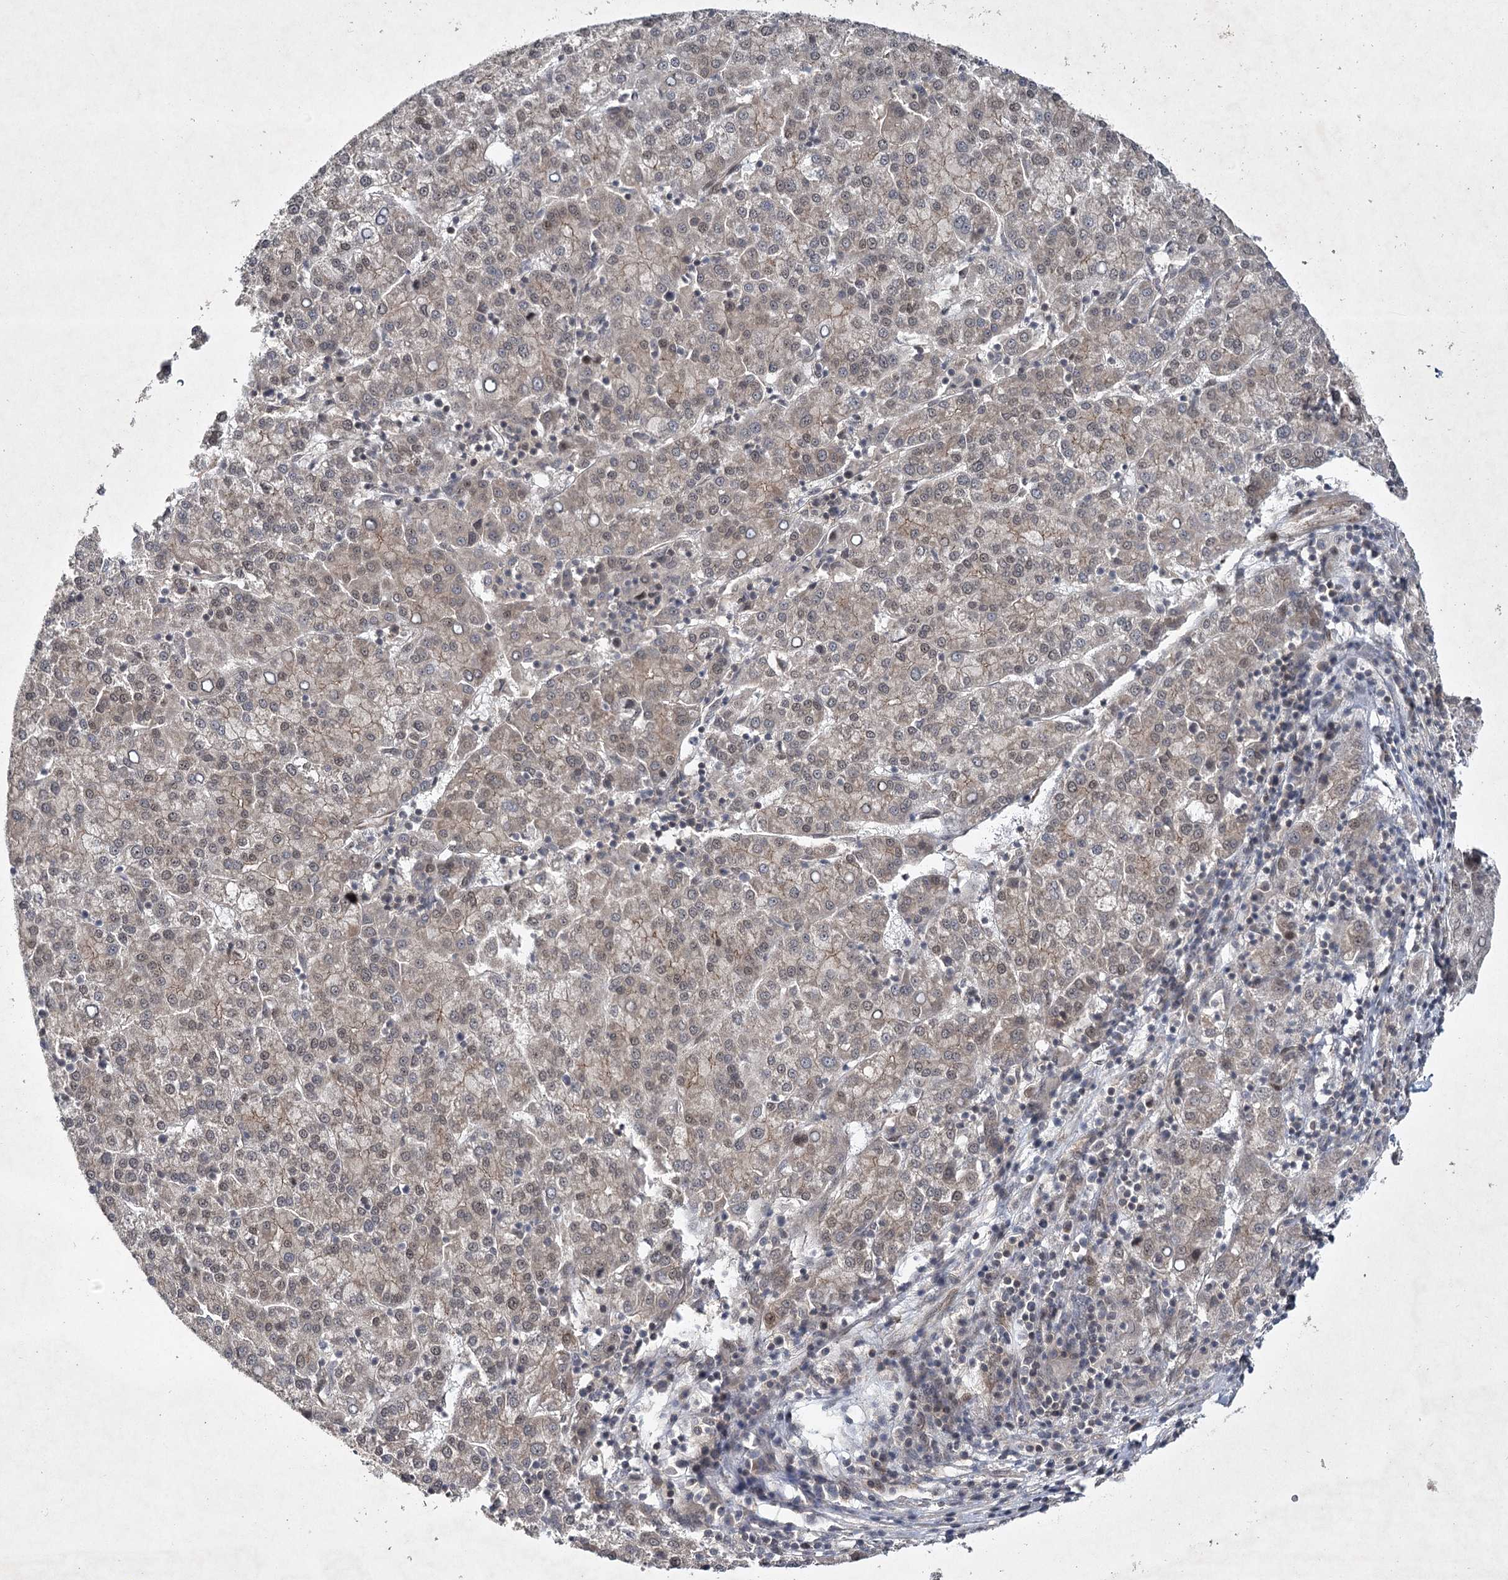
{"staining": {"intensity": "weak", "quantity": "25%-75%", "location": "cytoplasmic/membranous,nuclear"}, "tissue": "liver cancer", "cell_type": "Tumor cells", "image_type": "cancer", "snomed": [{"axis": "morphology", "description": "Carcinoma, Hepatocellular, NOS"}, {"axis": "topography", "description": "Liver"}], "caption": "Liver hepatocellular carcinoma tissue reveals weak cytoplasmic/membranous and nuclear expression in approximately 25%-75% of tumor cells, visualized by immunohistochemistry. The staining is performed using DAB (3,3'-diaminobenzidine) brown chromogen to label protein expression. The nuclei are counter-stained blue using hematoxylin.", "gene": "DCUN1D4", "patient": {"sex": "female", "age": 58}}